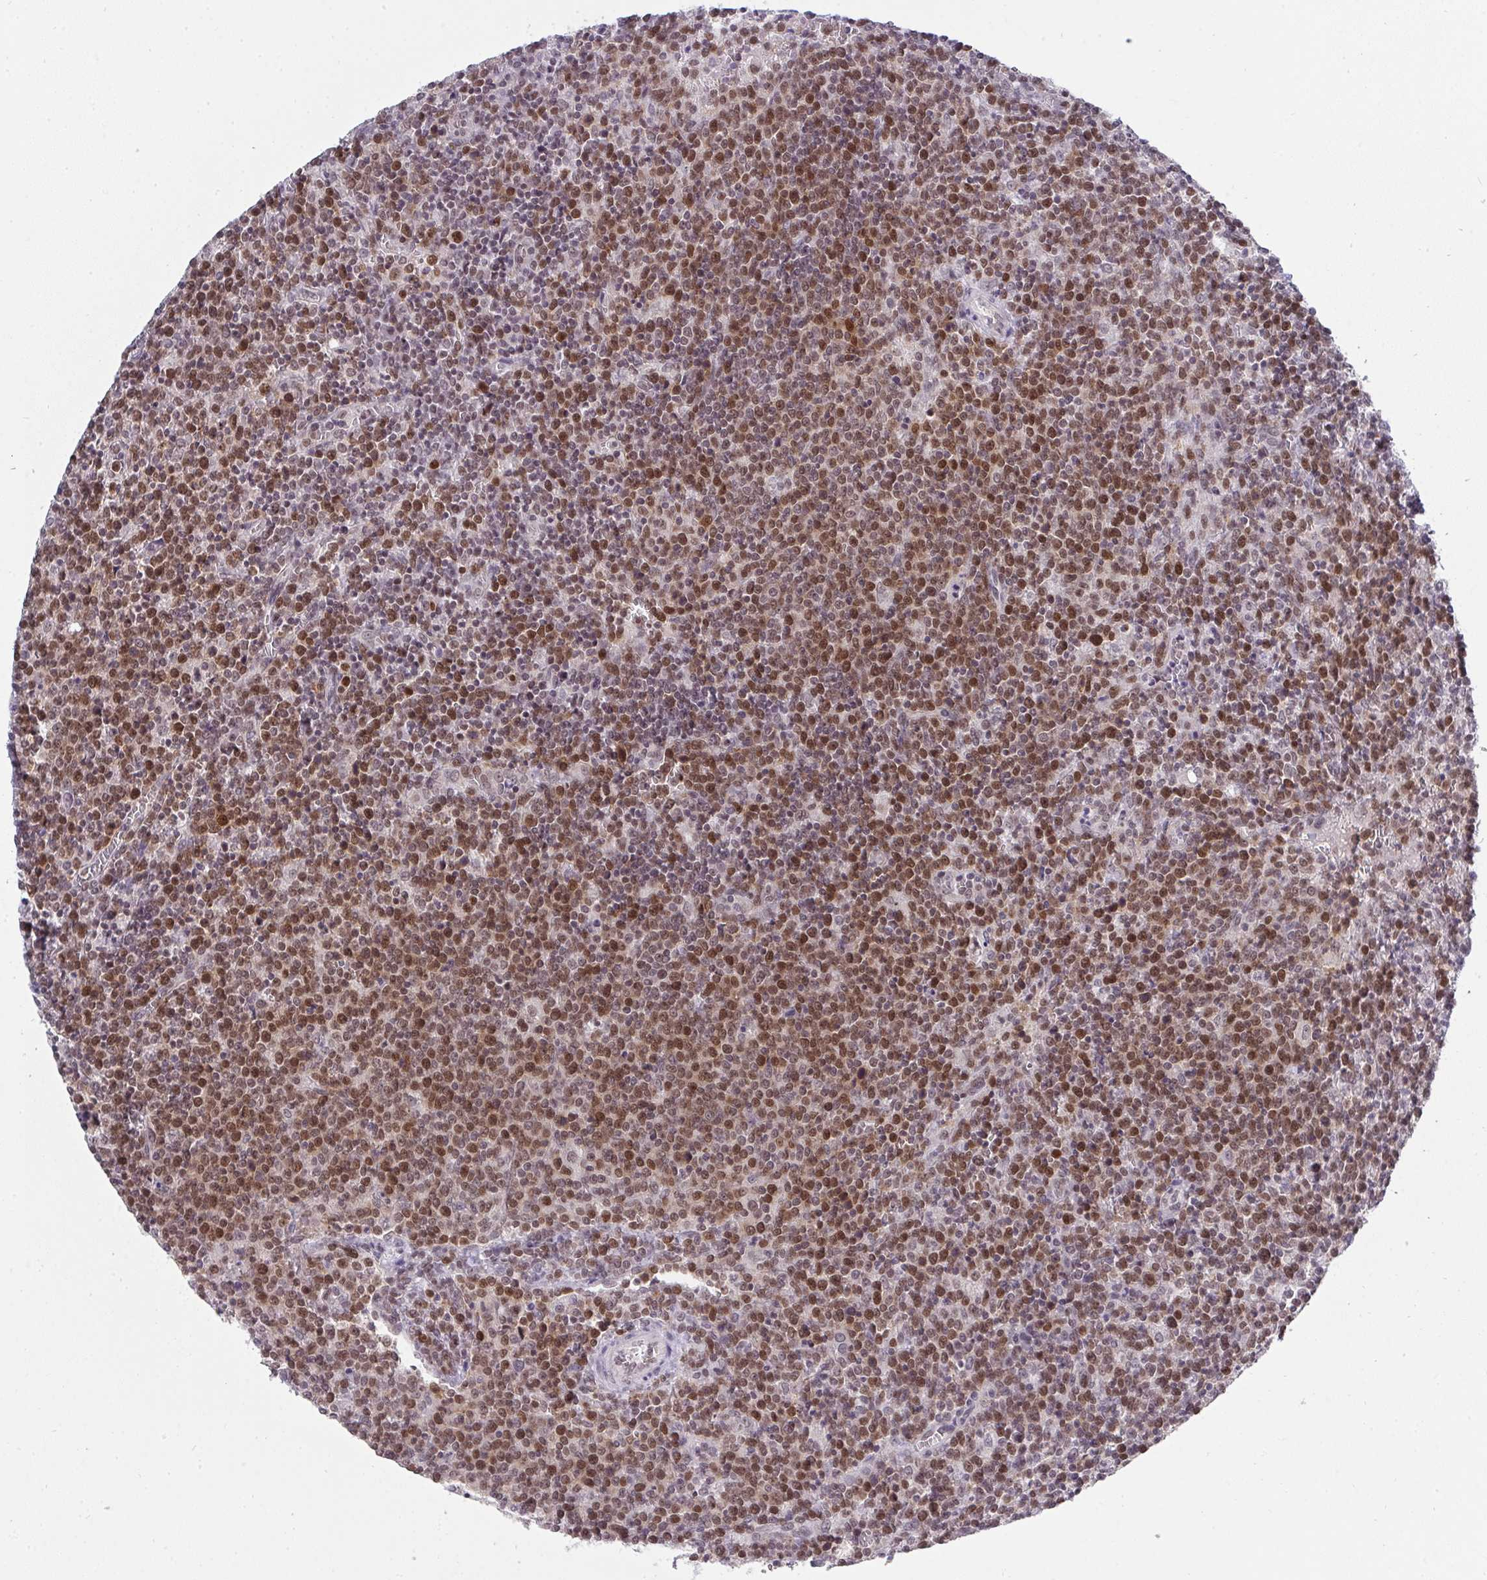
{"staining": {"intensity": "moderate", "quantity": "25%-75%", "location": "nuclear"}, "tissue": "lymphoma", "cell_type": "Tumor cells", "image_type": "cancer", "snomed": [{"axis": "morphology", "description": "Malignant lymphoma, non-Hodgkin's type, High grade"}, {"axis": "topography", "description": "Lymph node"}], "caption": "Tumor cells display medium levels of moderate nuclear expression in approximately 25%-75% of cells in human lymphoma. (Stains: DAB in brown, nuclei in blue, Microscopy: brightfield microscopy at high magnification).", "gene": "RFC4", "patient": {"sex": "male", "age": 61}}